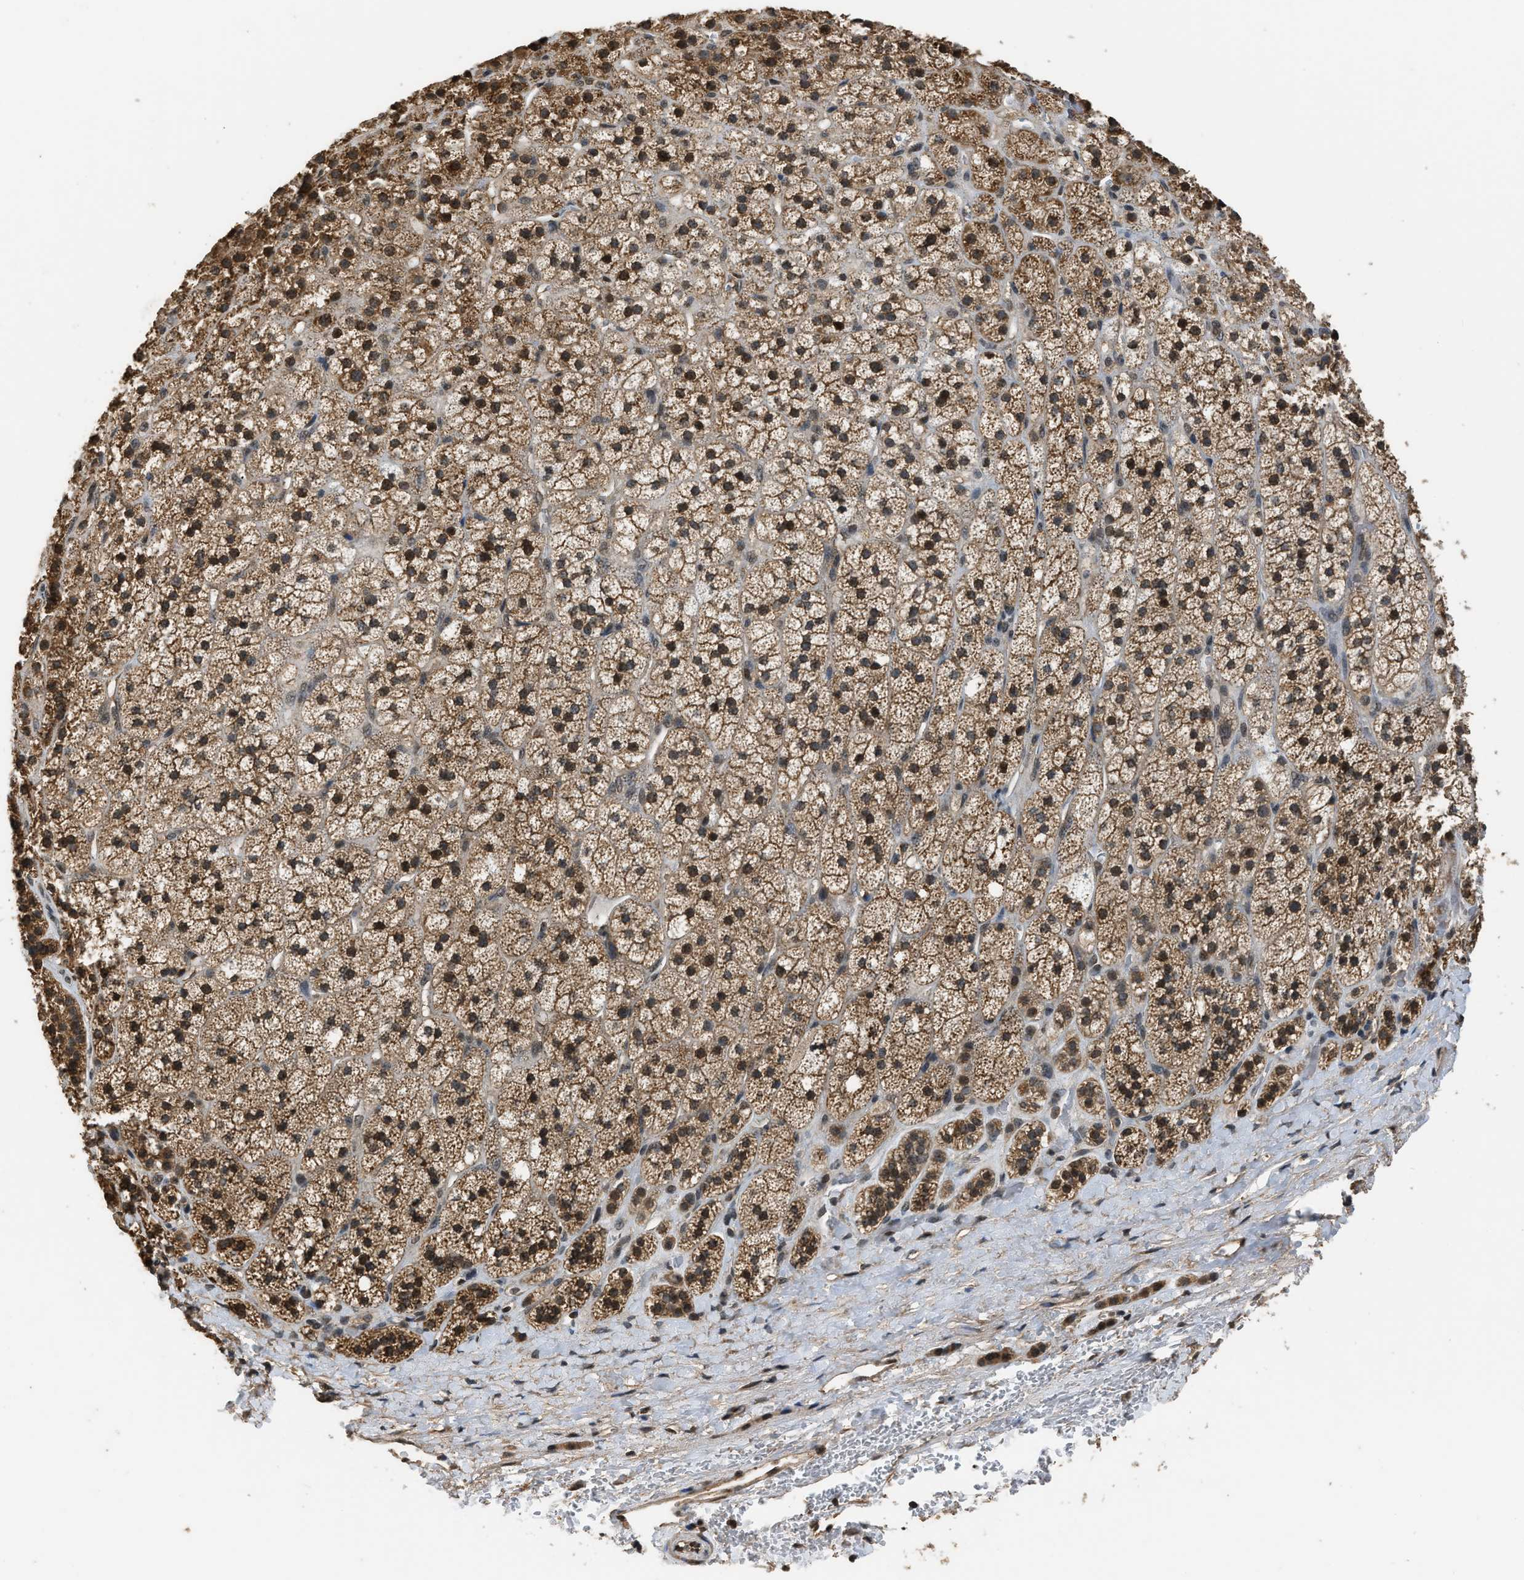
{"staining": {"intensity": "moderate", "quantity": ">75%", "location": "cytoplasmic/membranous,nuclear"}, "tissue": "adrenal gland", "cell_type": "Glandular cells", "image_type": "normal", "snomed": [{"axis": "morphology", "description": "Normal tissue, NOS"}, {"axis": "topography", "description": "Adrenal gland"}], "caption": "A histopathology image of human adrenal gland stained for a protein reveals moderate cytoplasmic/membranous,nuclear brown staining in glandular cells. Nuclei are stained in blue.", "gene": "DENND6B", "patient": {"sex": "male", "age": 56}}